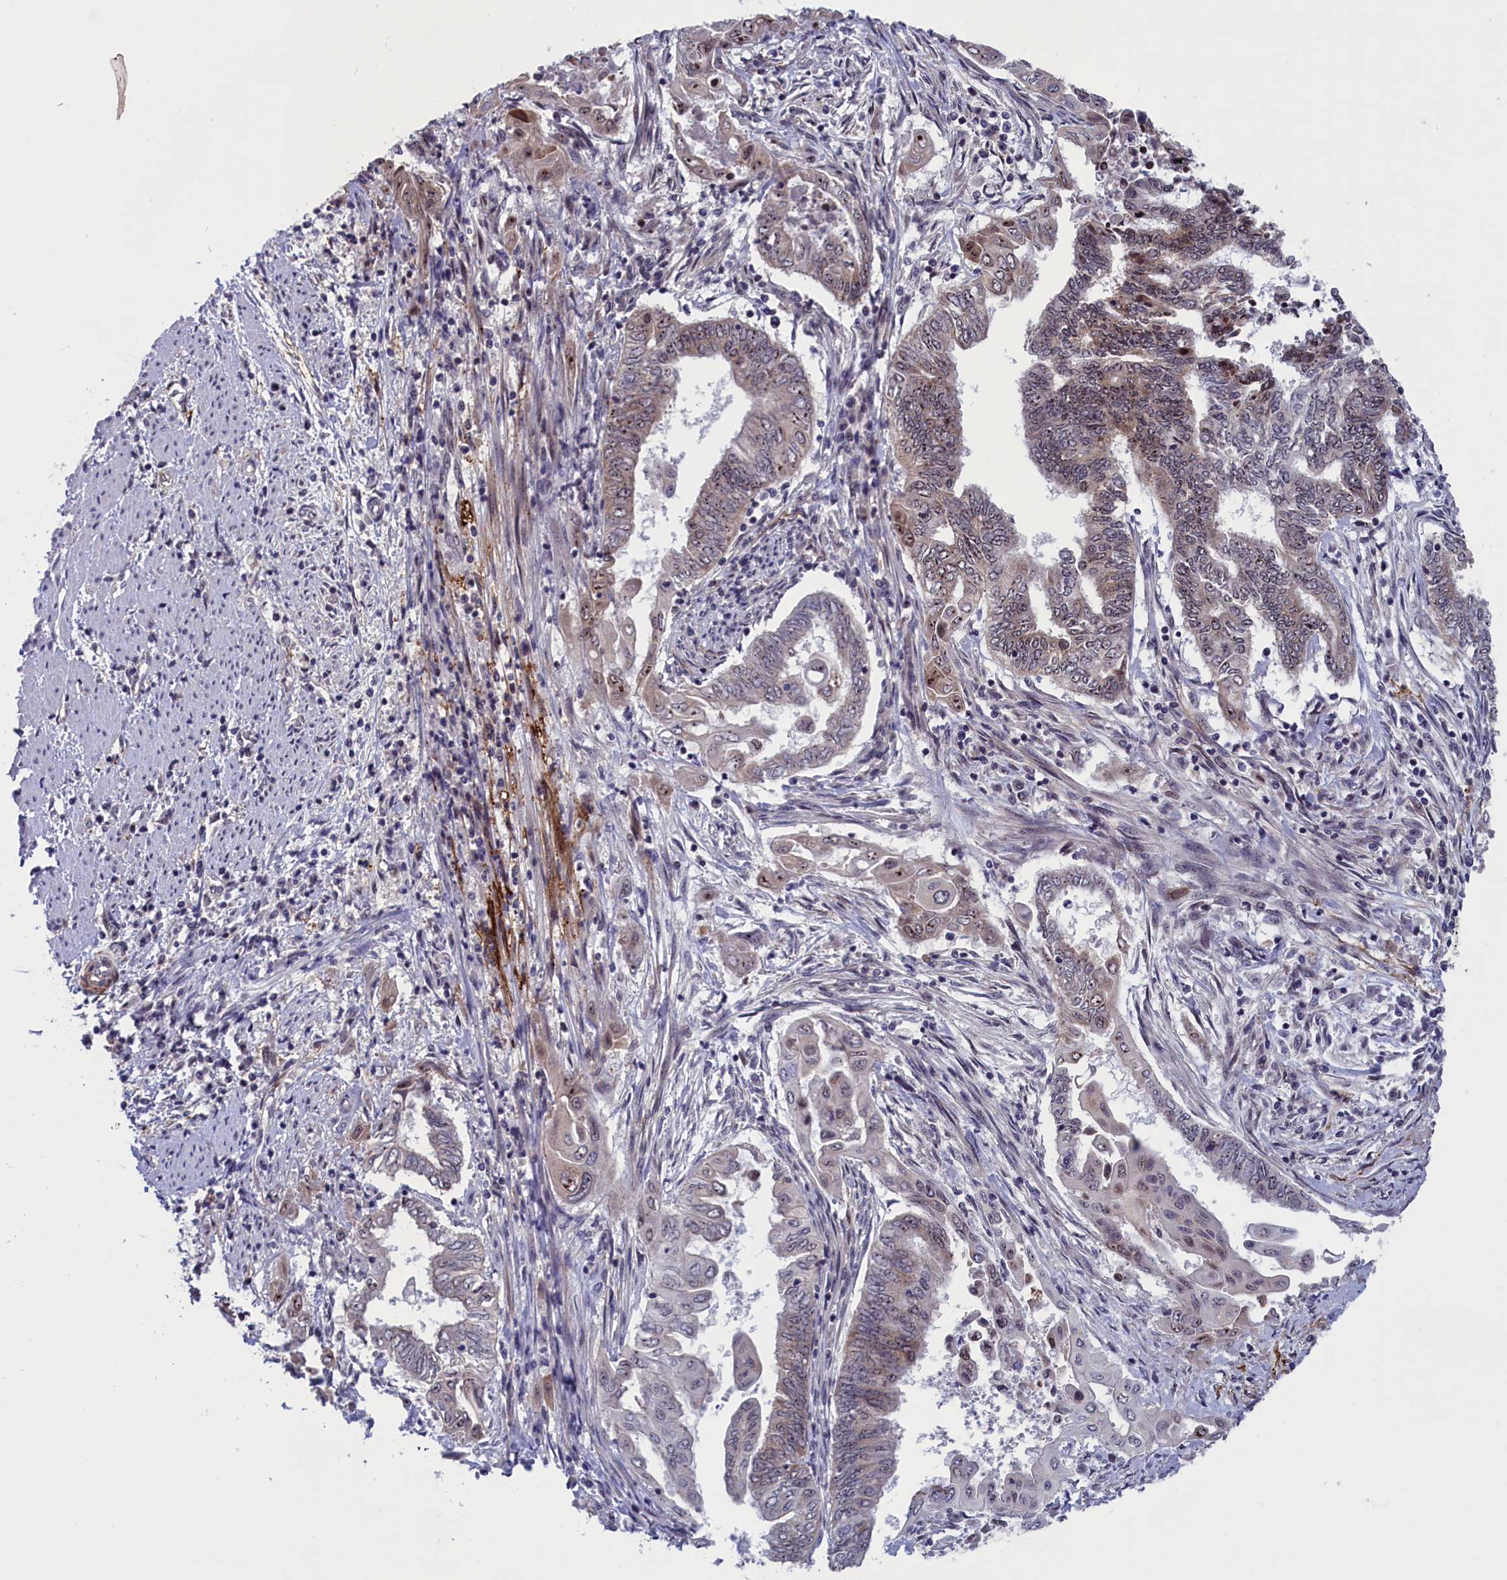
{"staining": {"intensity": "moderate", "quantity": "<25%", "location": "cytoplasmic/membranous,nuclear"}, "tissue": "endometrial cancer", "cell_type": "Tumor cells", "image_type": "cancer", "snomed": [{"axis": "morphology", "description": "Adenocarcinoma, NOS"}, {"axis": "topography", "description": "Uterus"}, {"axis": "topography", "description": "Endometrium"}], "caption": "An image showing moderate cytoplasmic/membranous and nuclear staining in approximately <25% of tumor cells in endometrial cancer, as visualized by brown immunohistochemical staining.", "gene": "PPAN", "patient": {"sex": "female", "age": 70}}